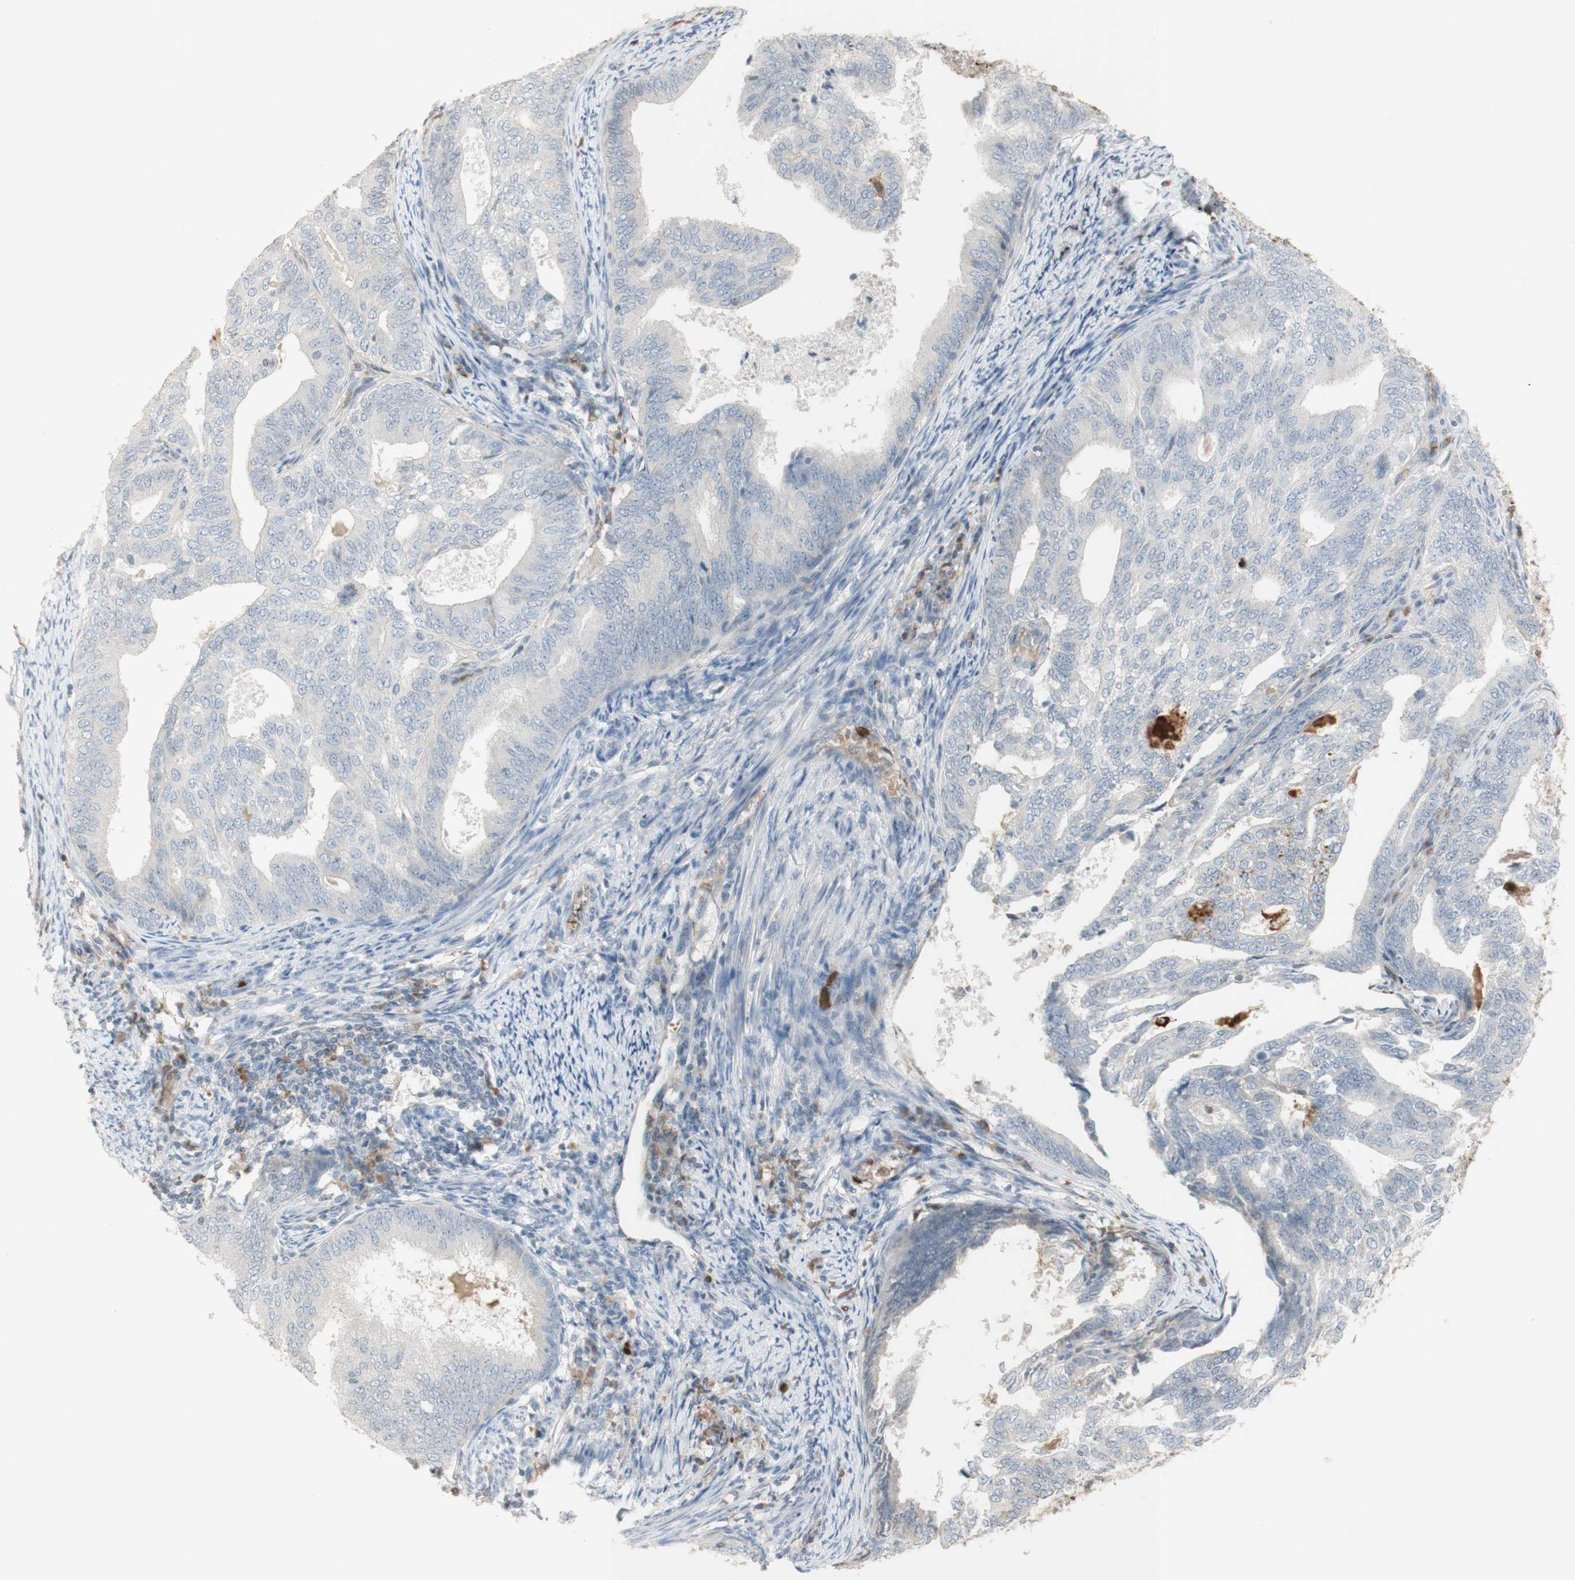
{"staining": {"intensity": "weak", "quantity": "<25%", "location": "none"}, "tissue": "endometrial cancer", "cell_type": "Tumor cells", "image_type": "cancer", "snomed": [{"axis": "morphology", "description": "Adenocarcinoma, NOS"}, {"axis": "topography", "description": "Endometrium"}], "caption": "Tumor cells show no significant protein staining in endometrial cancer.", "gene": "NID1", "patient": {"sex": "female", "age": 58}}